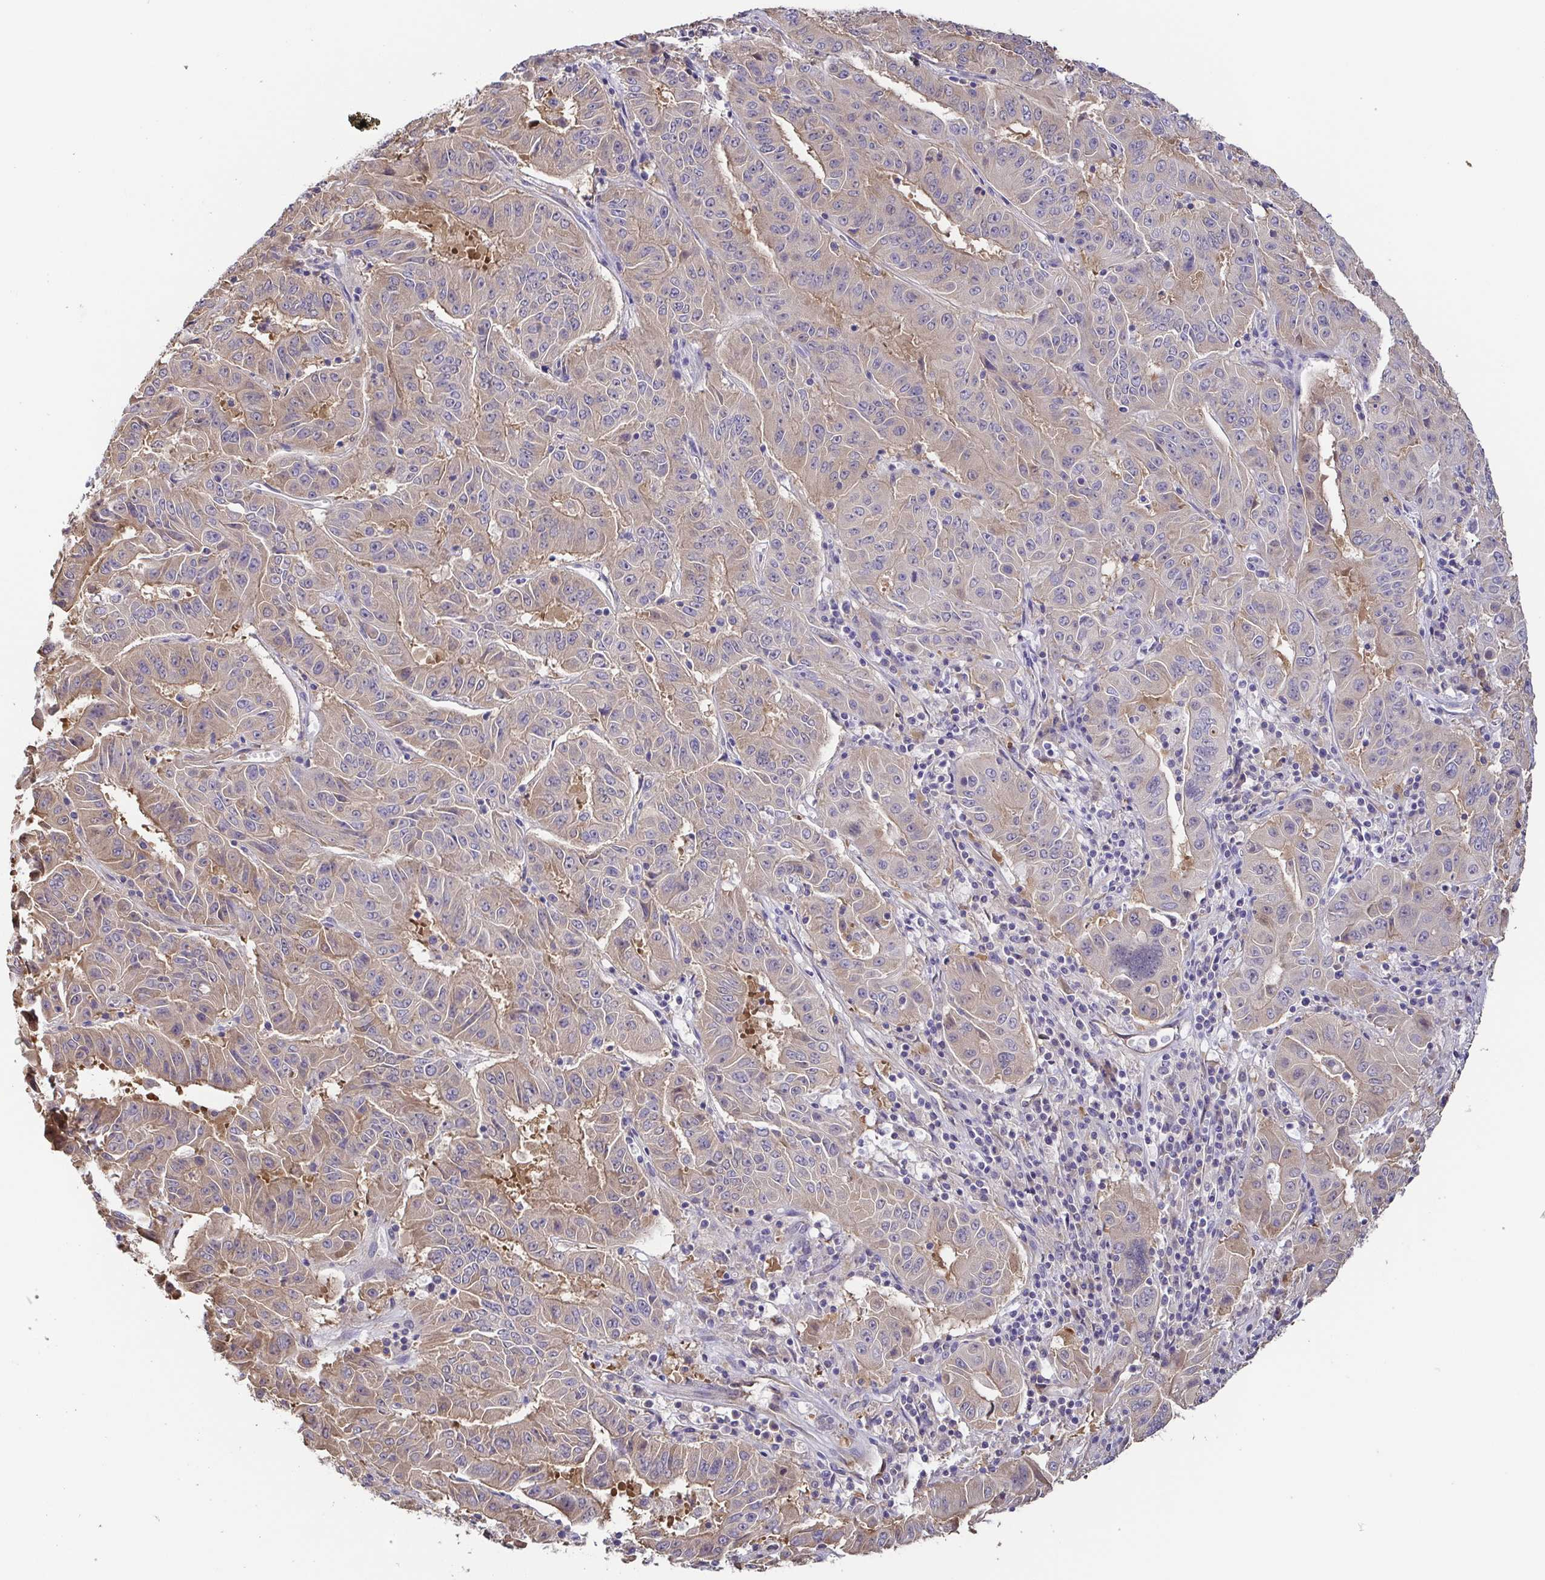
{"staining": {"intensity": "weak", "quantity": "25%-75%", "location": "cytoplasmic/membranous"}, "tissue": "pancreatic cancer", "cell_type": "Tumor cells", "image_type": "cancer", "snomed": [{"axis": "morphology", "description": "Adenocarcinoma, NOS"}, {"axis": "topography", "description": "Pancreas"}], "caption": "Tumor cells demonstrate low levels of weak cytoplasmic/membranous positivity in about 25%-75% of cells in adenocarcinoma (pancreatic). The staining was performed using DAB (3,3'-diaminobenzidine), with brown indicating positive protein expression. Nuclei are stained blue with hematoxylin.", "gene": "EIF3D", "patient": {"sex": "male", "age": 63}}